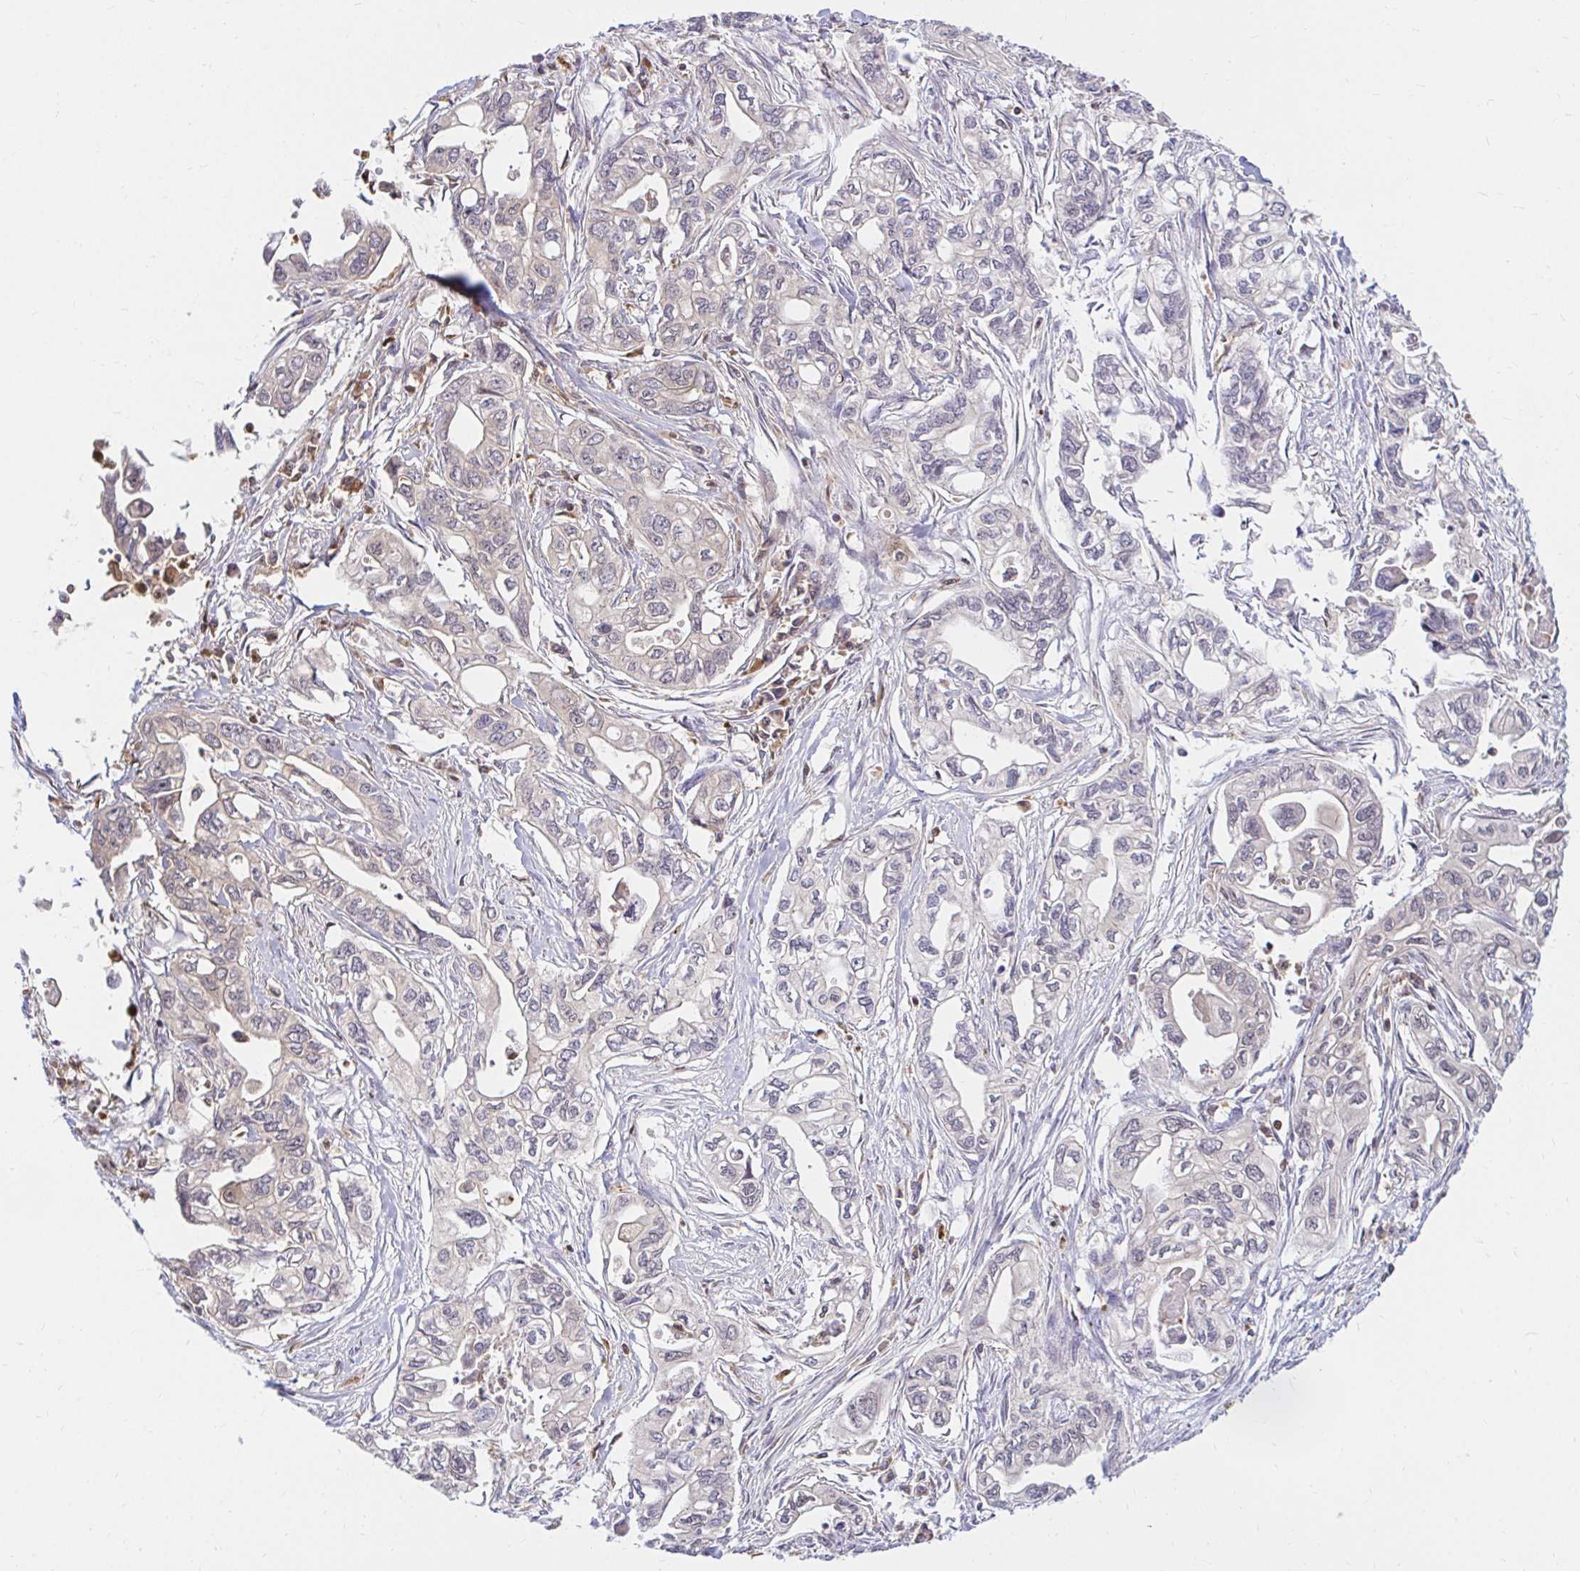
{"staining": {"intensity": "negative", "quantity": "none", "location": "none"}, "tissue": "pancreatic cancer", "cell_type": "Tumor cells", "image_type": "cancer", "snomed": [{"axis": "morphology", "description": "Adenocarcinoma, NOS"}, {"axis": "topography", "description": "Pancreas"}], "caption": "The immunohistochemistry (IHC) image has no significant staining in tumor cells of pancreatic adenocarcinoma tissue.", "gene": "PYCARD", "patient": {"sex": "male", "age": 68}}